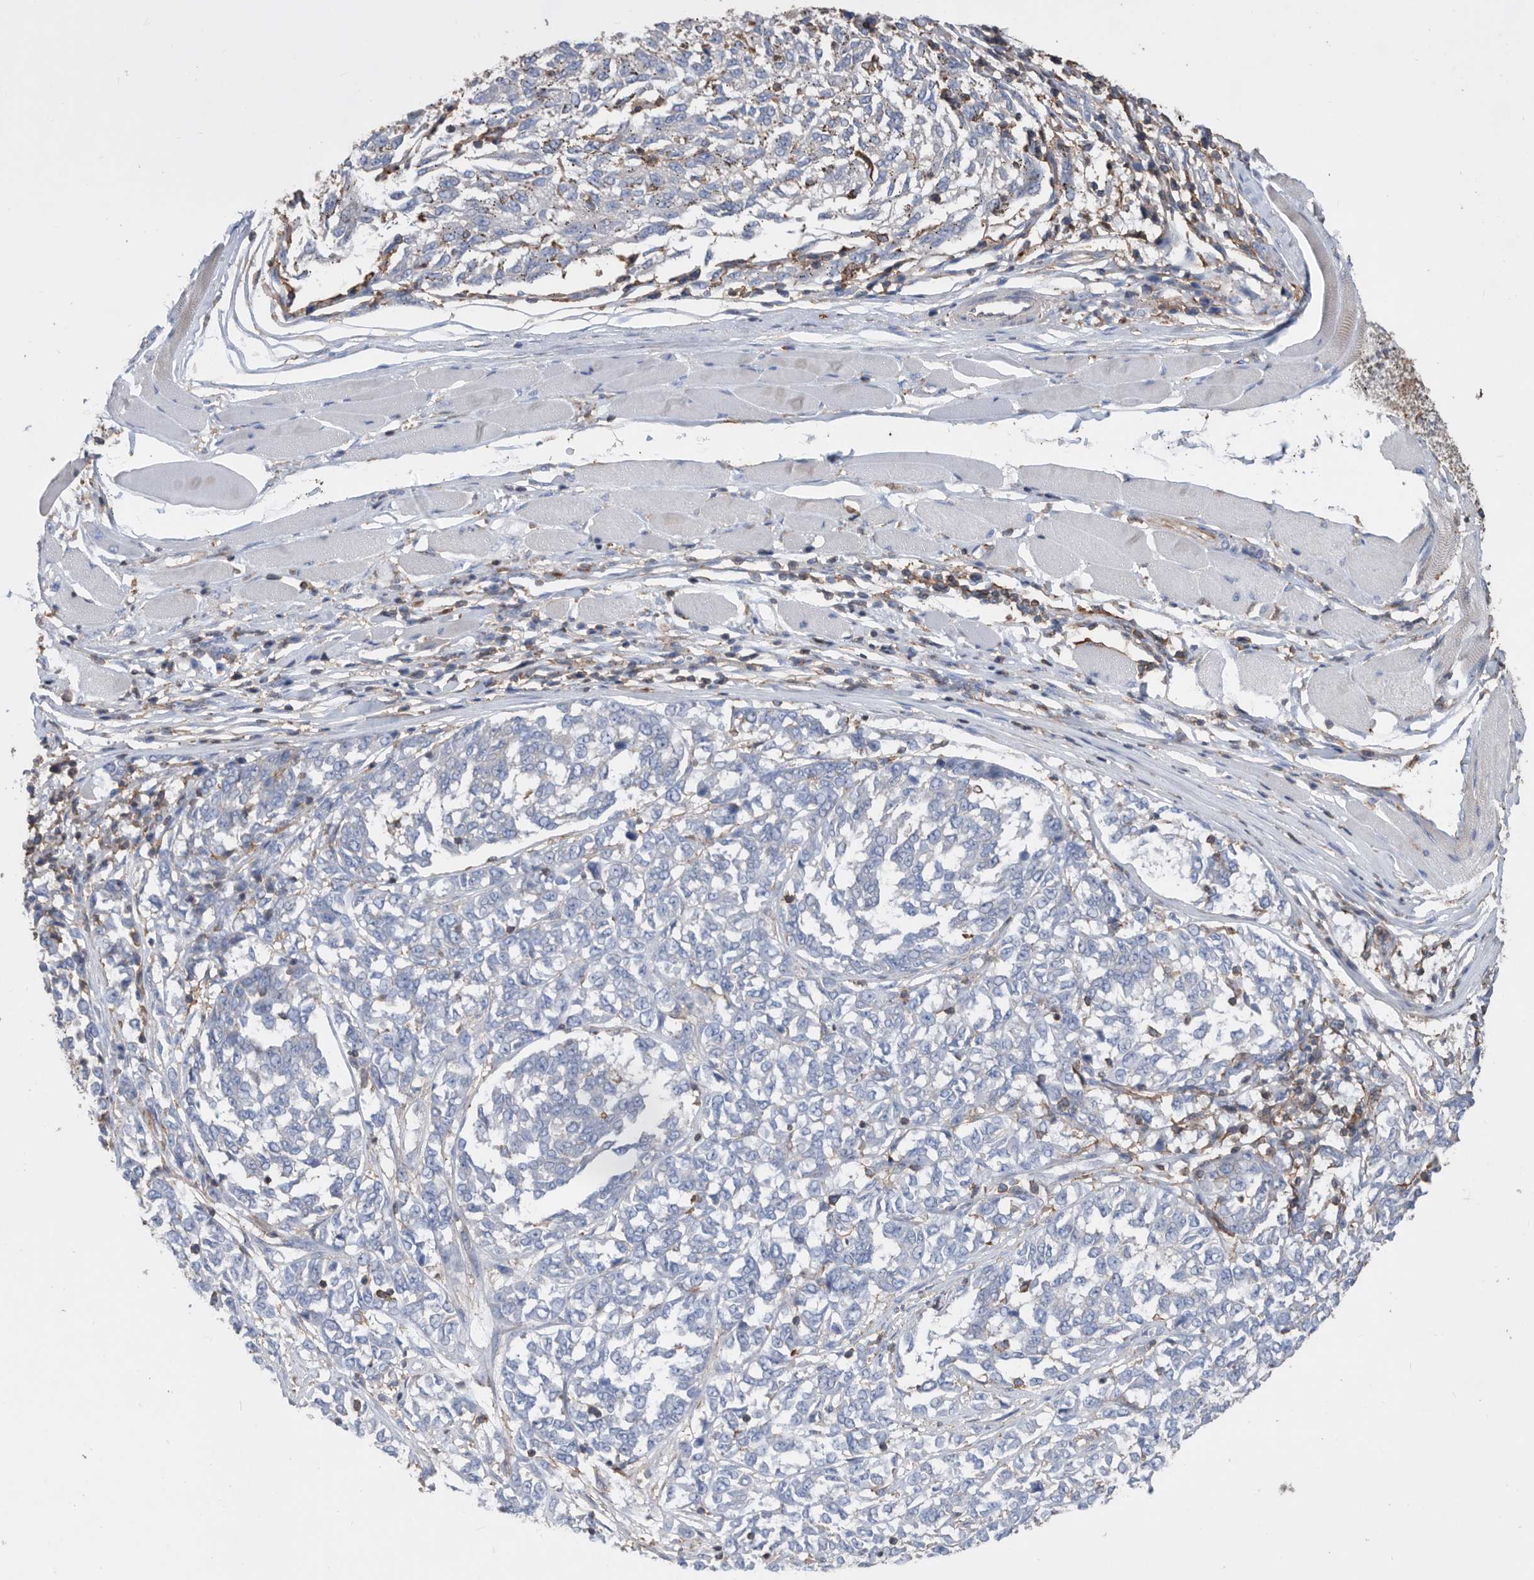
{"staining": {"intensity": "negative", "quantity": "none", "location": "none"}, "tissue": "melanoma", "cell_type": "Tumor cells", "image_type": "cancer", "snomed": [{"axis": "morphology", "description": "Malignant melanoma, NOS"}, {"axis": "topography", "description": "Skin"}], "caption": "This is a image of IHC staining of melanoma, which shows no positivity in tumor cells. (Immunohistochemistry, brightfield microscopy, high magnification).", "gene": "MS4A4A", "patient": {"sex": "female", "age": 72}}